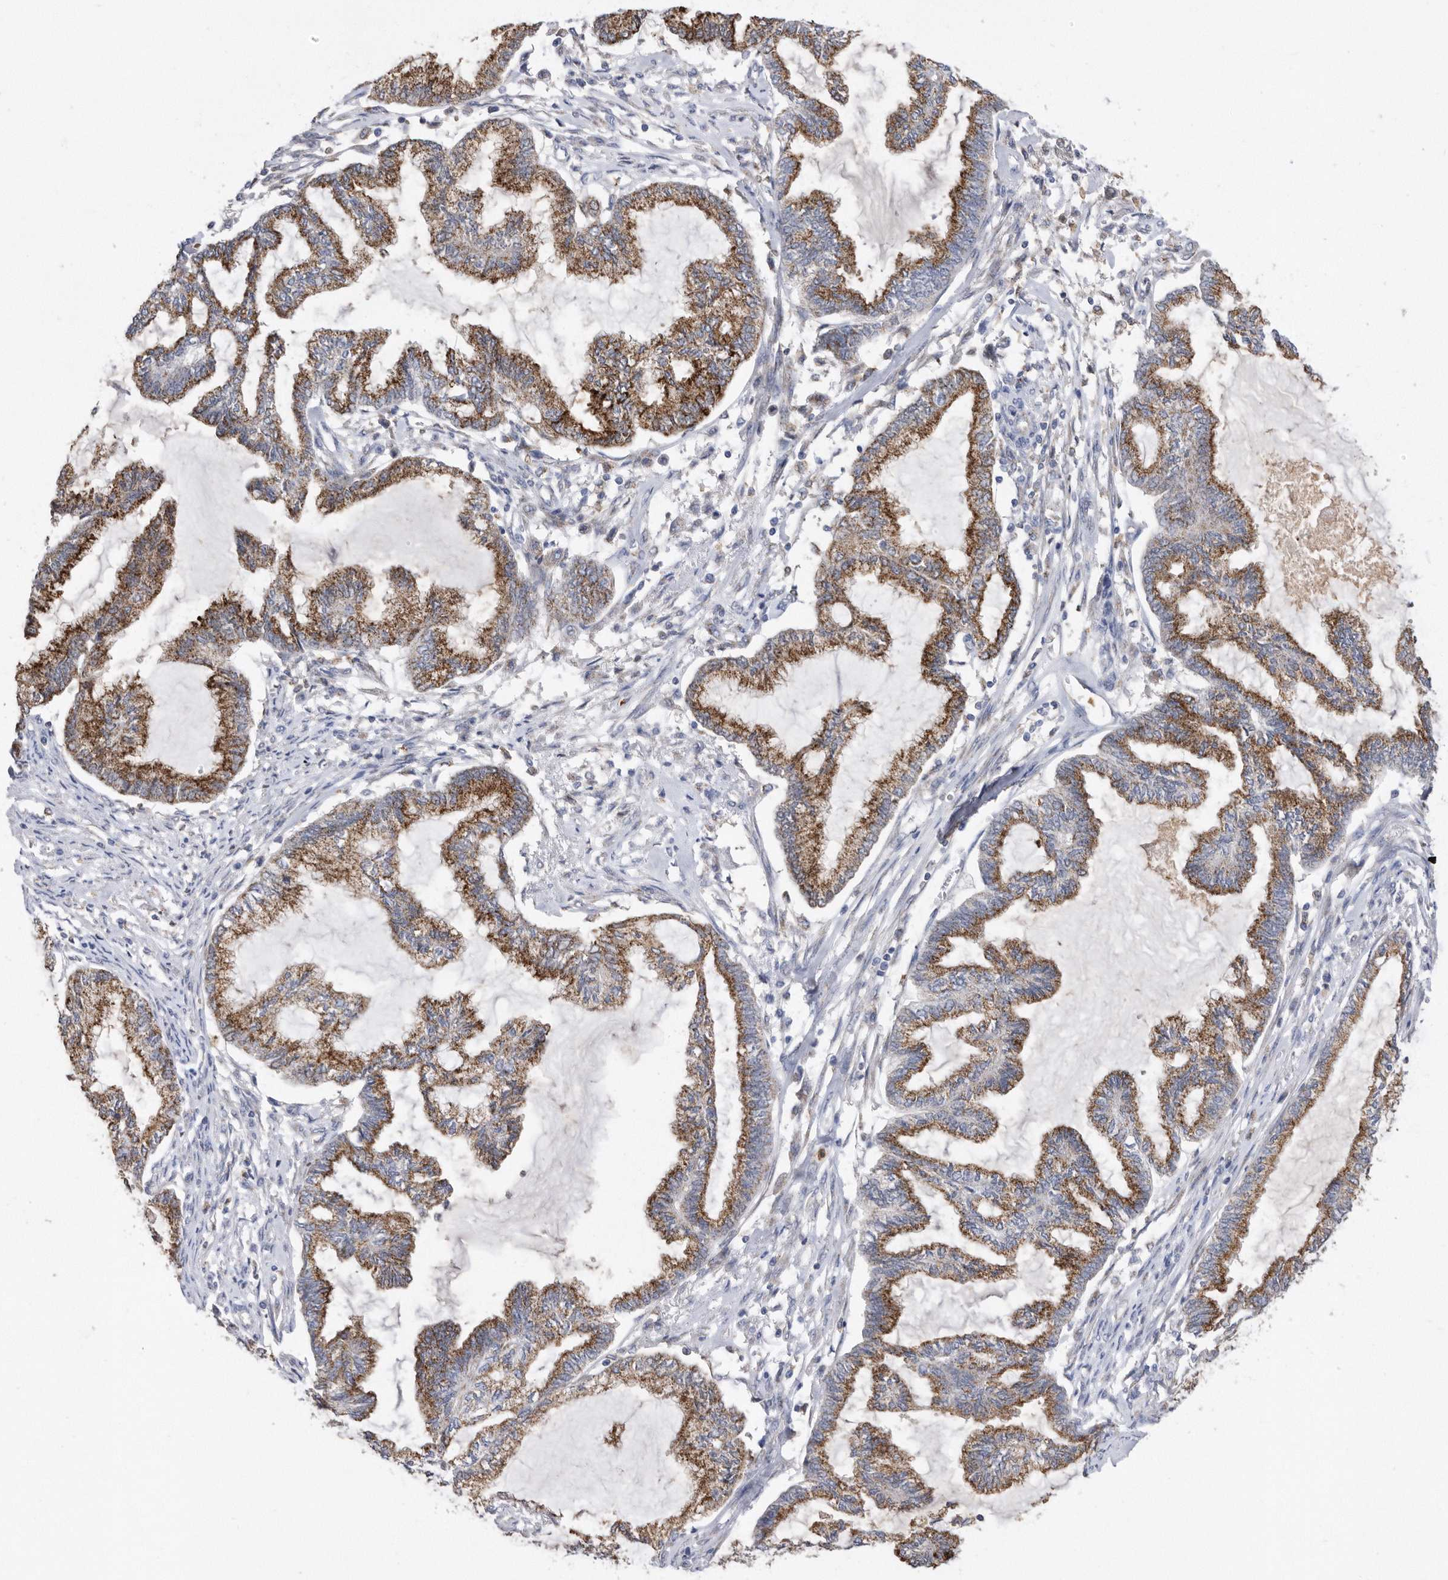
{"staining": {"intensity": "moderate", "quantity": ">75%", "location": "cytoplasmic/membranous"}, "tissue": "endometrial cancer", "cell_type": "Tumor cells", "image_type": "cancer", "snomed": [{"axis": "morphology", "description": "Adenocarcinoma, NOS"}, {"axis": "topography", "description": "Endometrium"}], "caption": "Brown immunohistochemical staining in human endometrial adenocarcinoma shows moderate cytoplasmic/membranous positivity in about >75% of tumor cells.", "gene": "CRISPLD2", "patient": {"sex": "female", "age": 86}}